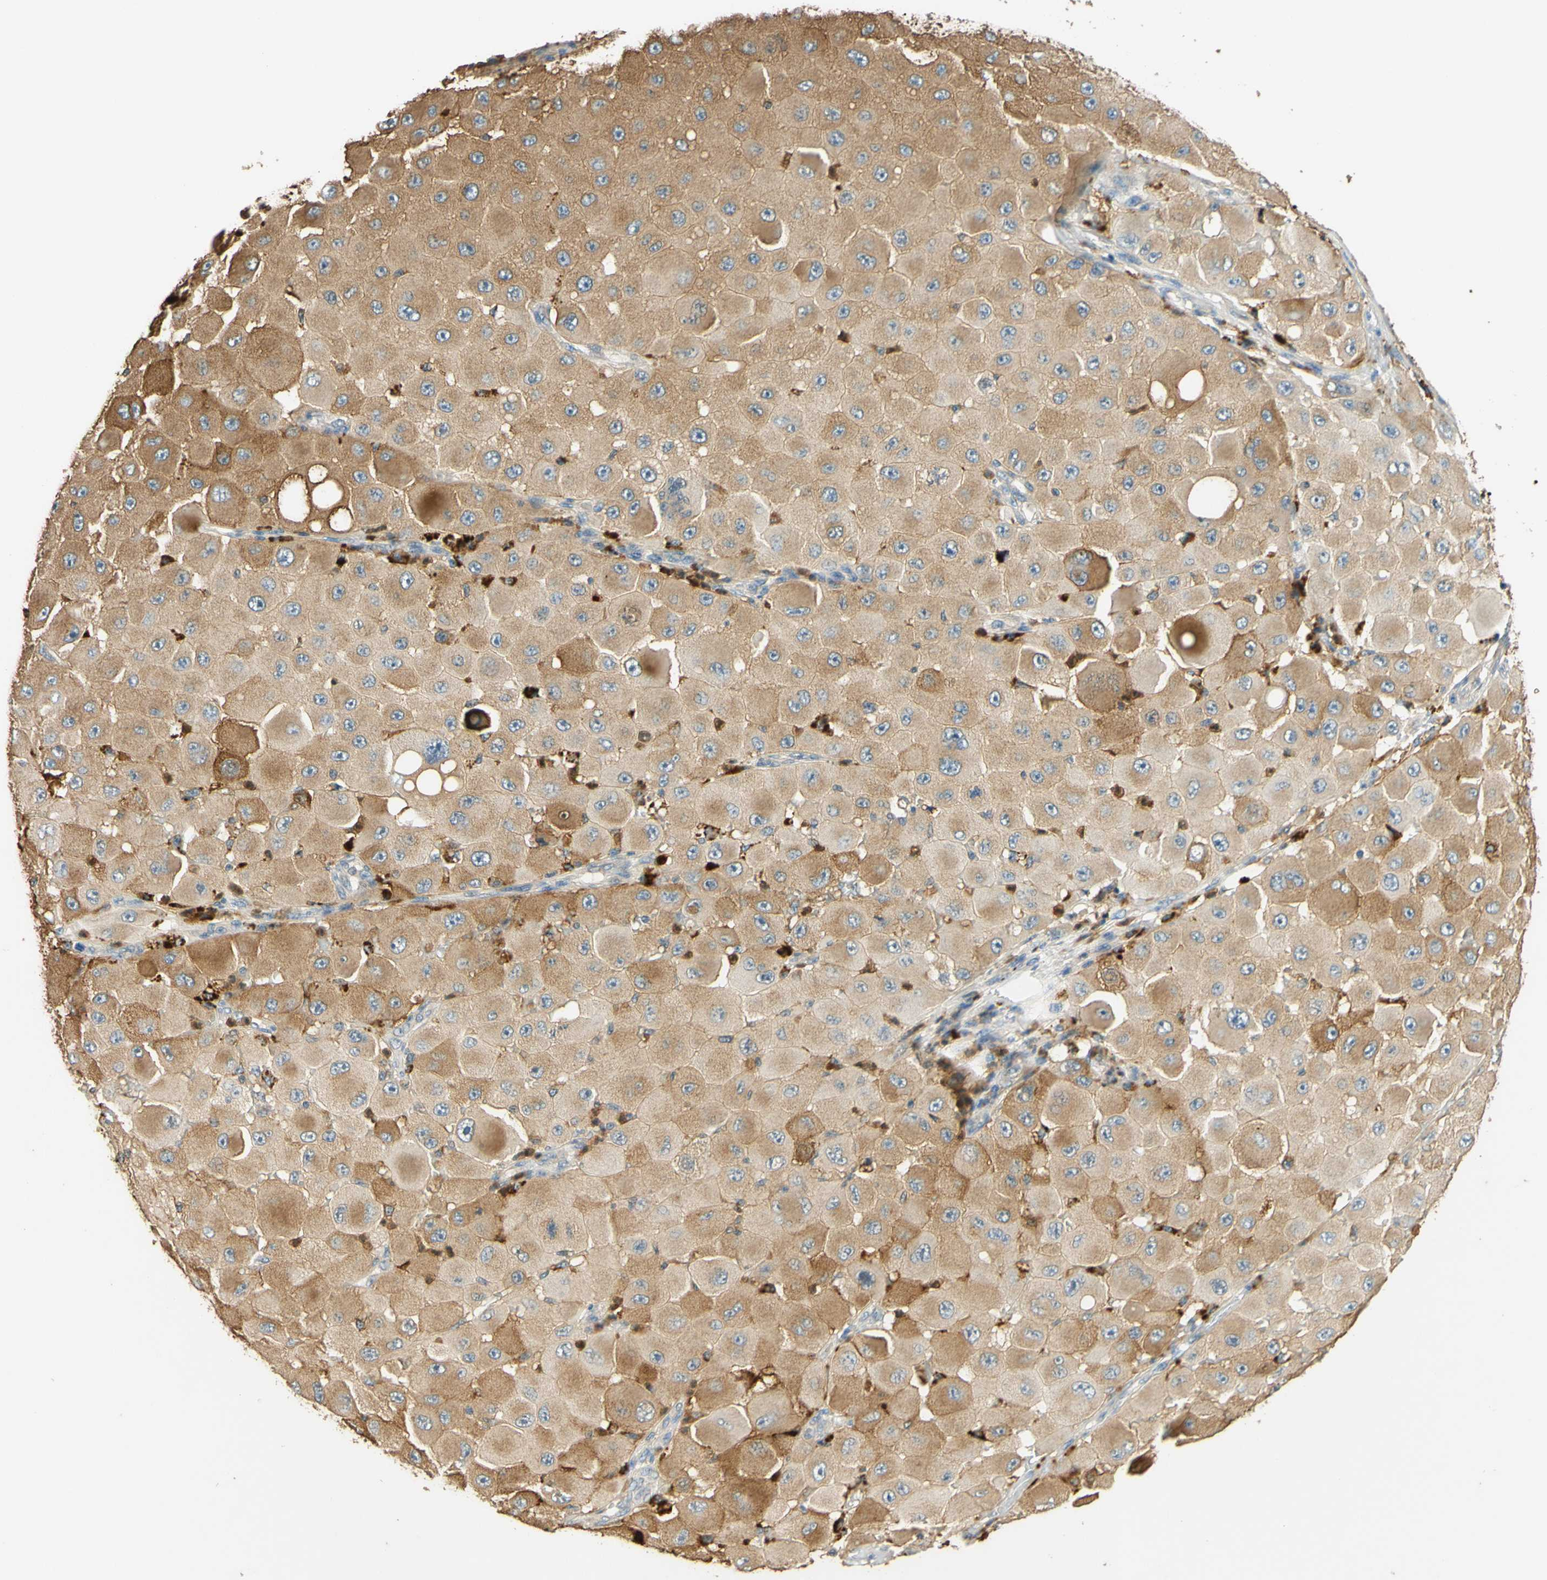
{"staining": {"intensity": "moderate", "quantity": ">75%", "location": "cytoplasmic/membranous"}, "tissue": "melanoma", "cell_type": "Tumor cells", "image_type": "cancer", "snomed": [{"axis": "morphology", "description": "Malignant melanoma, NOS"}, {"axis": "topography", "description": "Skin"}], "caption": "A brown stain highlights moderate cytoplasmic/membranous staining of a protein in human malignant melanoma tumor cells.", "gene": "ENTREP2", "patient": {"sex": "female", "age": 81}}